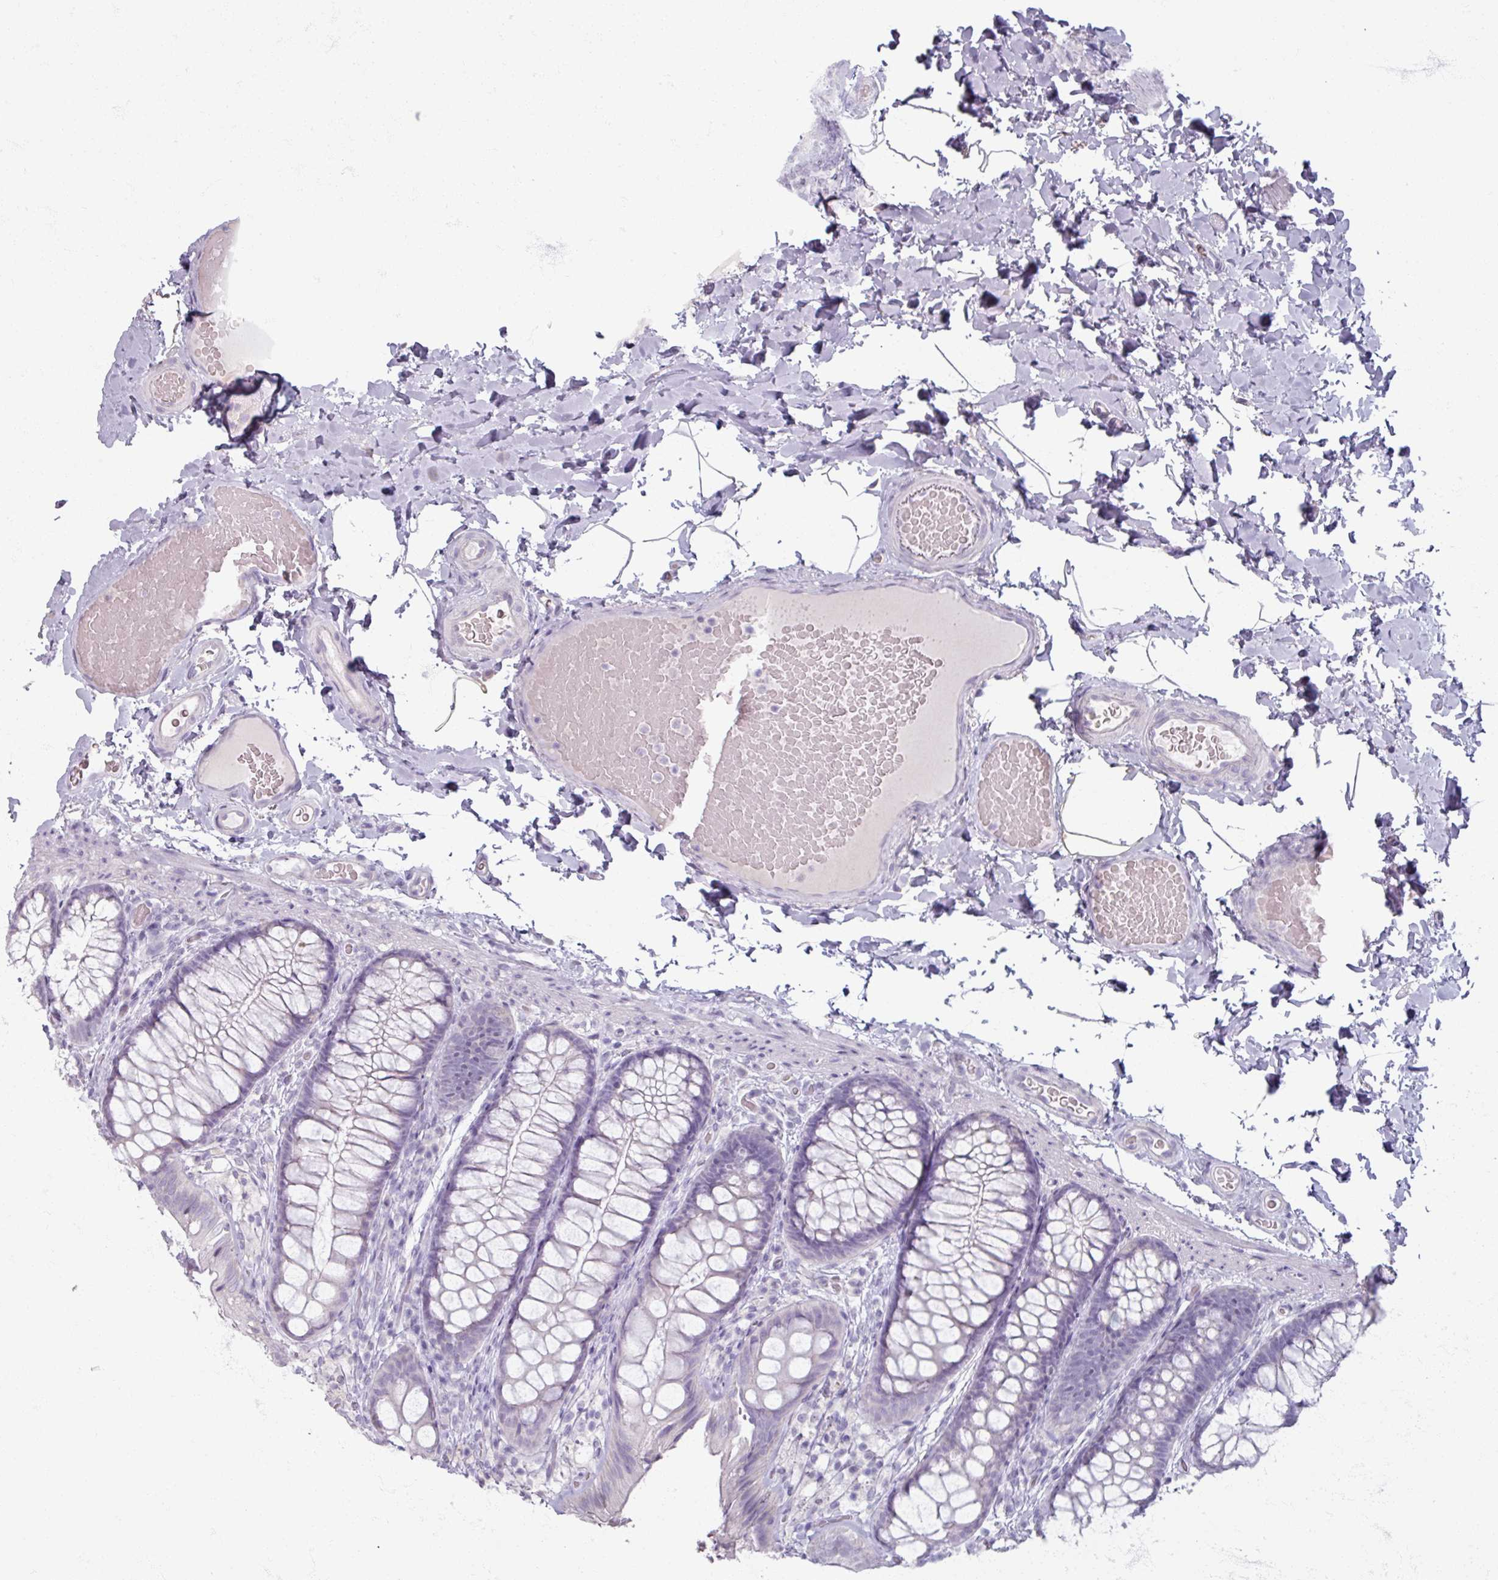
{"staining": {"intensity": "negative", "quantity": "none", "location": "none"}, "tissue": "colon", "cell_type": "Endothelial cells", "image_type": "normal", "snomed": [{"axis": "morphology", "description": "Normal tissue, NOS"}, {"axis": "topography", "description": "Colon"}], "caption": "Histopathology image shows no protein staining in endothelial cells of unremarkable colon. Brightfield microscopy of IHC stained with DAB (brown) and hematoxylin (blue), captured at high magnification.", "gene": "TG", "patient": {"sex": "male", "age": 46}}